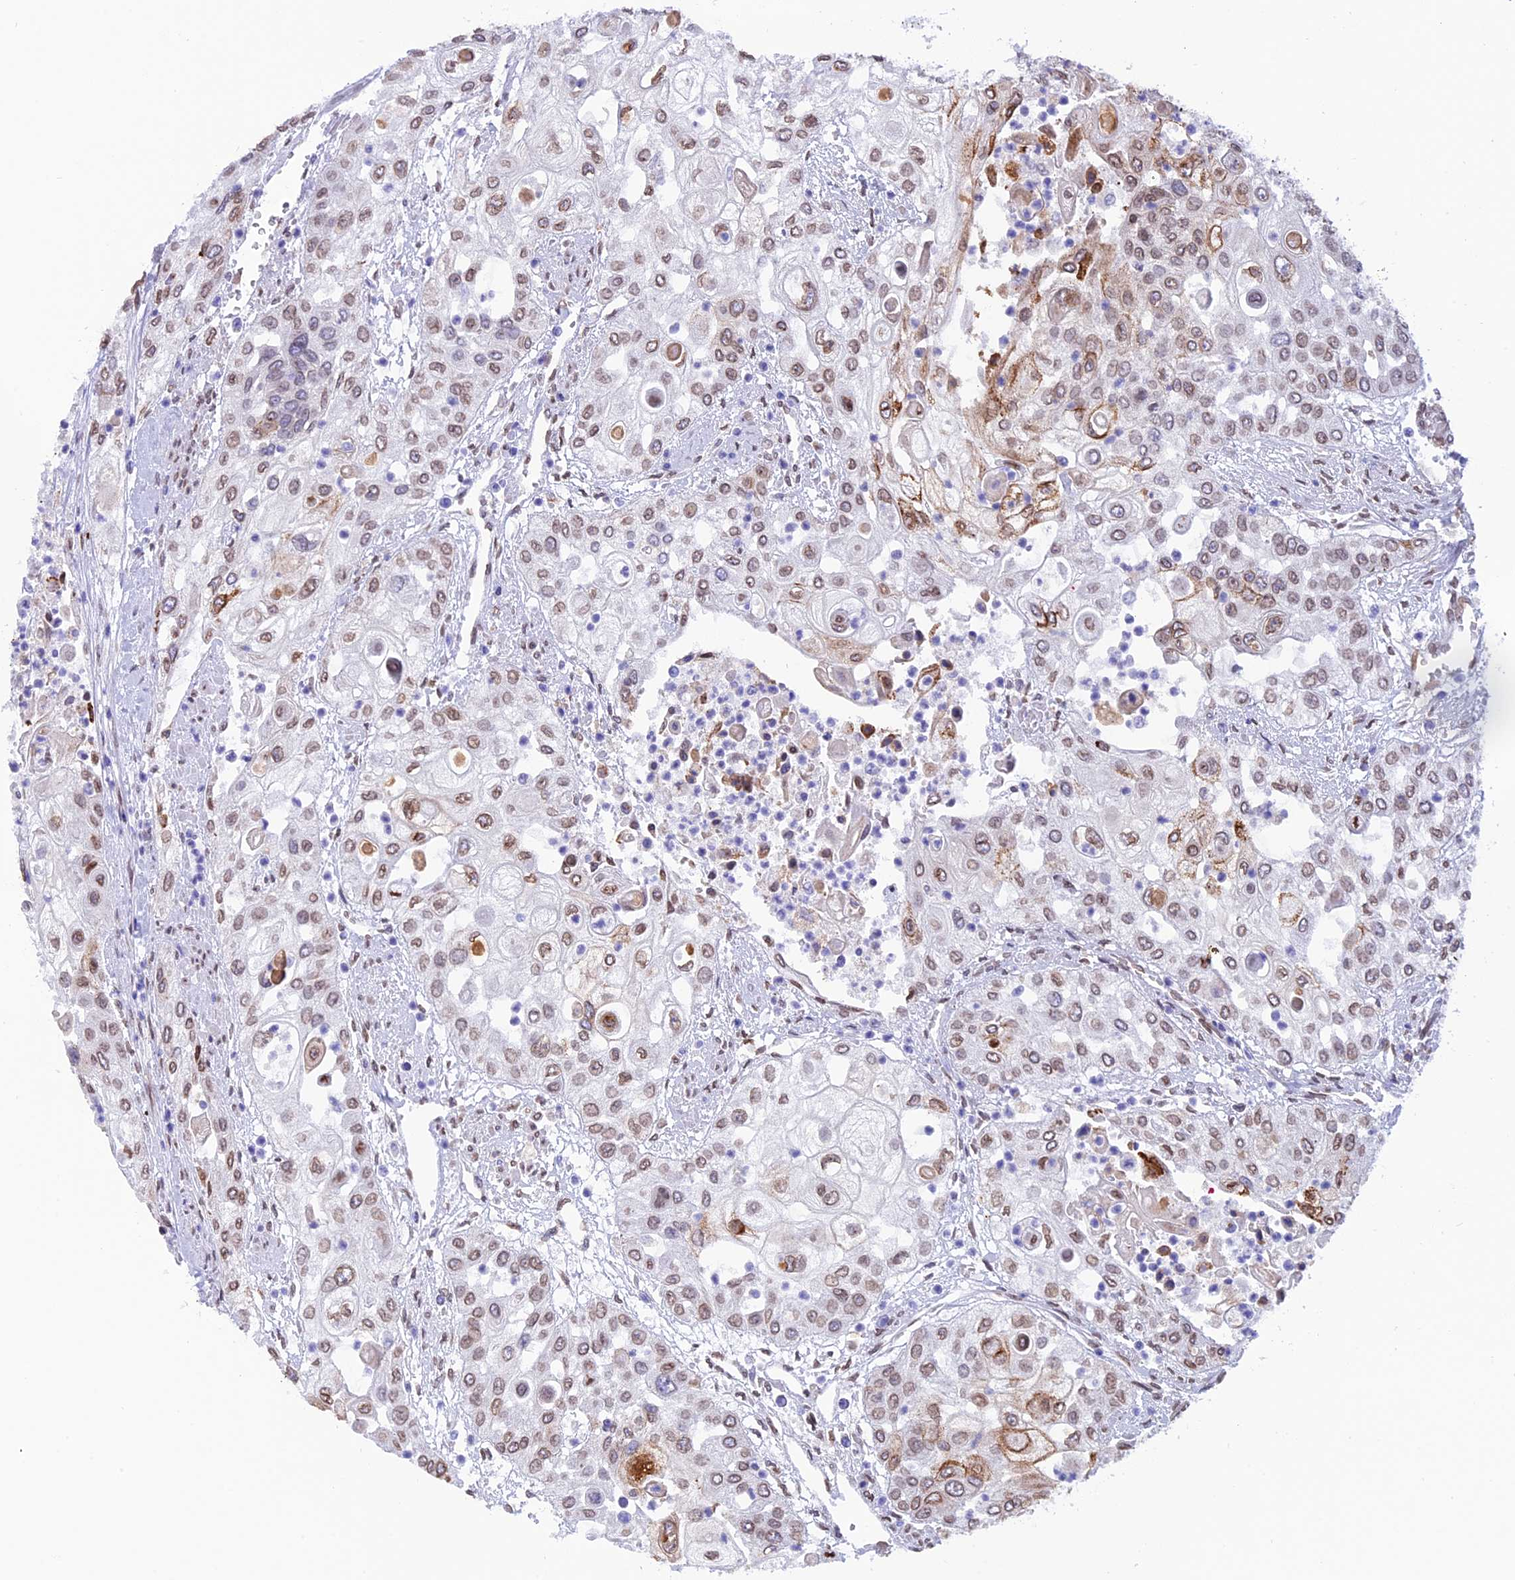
{"staining": {"intensity": "weak", "quantity": ">75%", "location": "cytoplasmic/membranous,nuclear"}, "tissue": "urothelial cancer", "cell_type": "Tumor cells", "image_type": "cancer", "snomed": [{"axis": "morphology", "description": "Urothelial carcinoma, High grade"}, {"axis": "topography", "description": "Urinary bladder"}], "caption": "Approximately >75% of tumor cells in human urothelial cancer demonstrate weak cytoplasmic/membranous and nuclear protein positivity as visualized by brown immunohistochemical staining.", "gene": "TMPRSS7", "patient": {"sex": "female", "age": 79}}